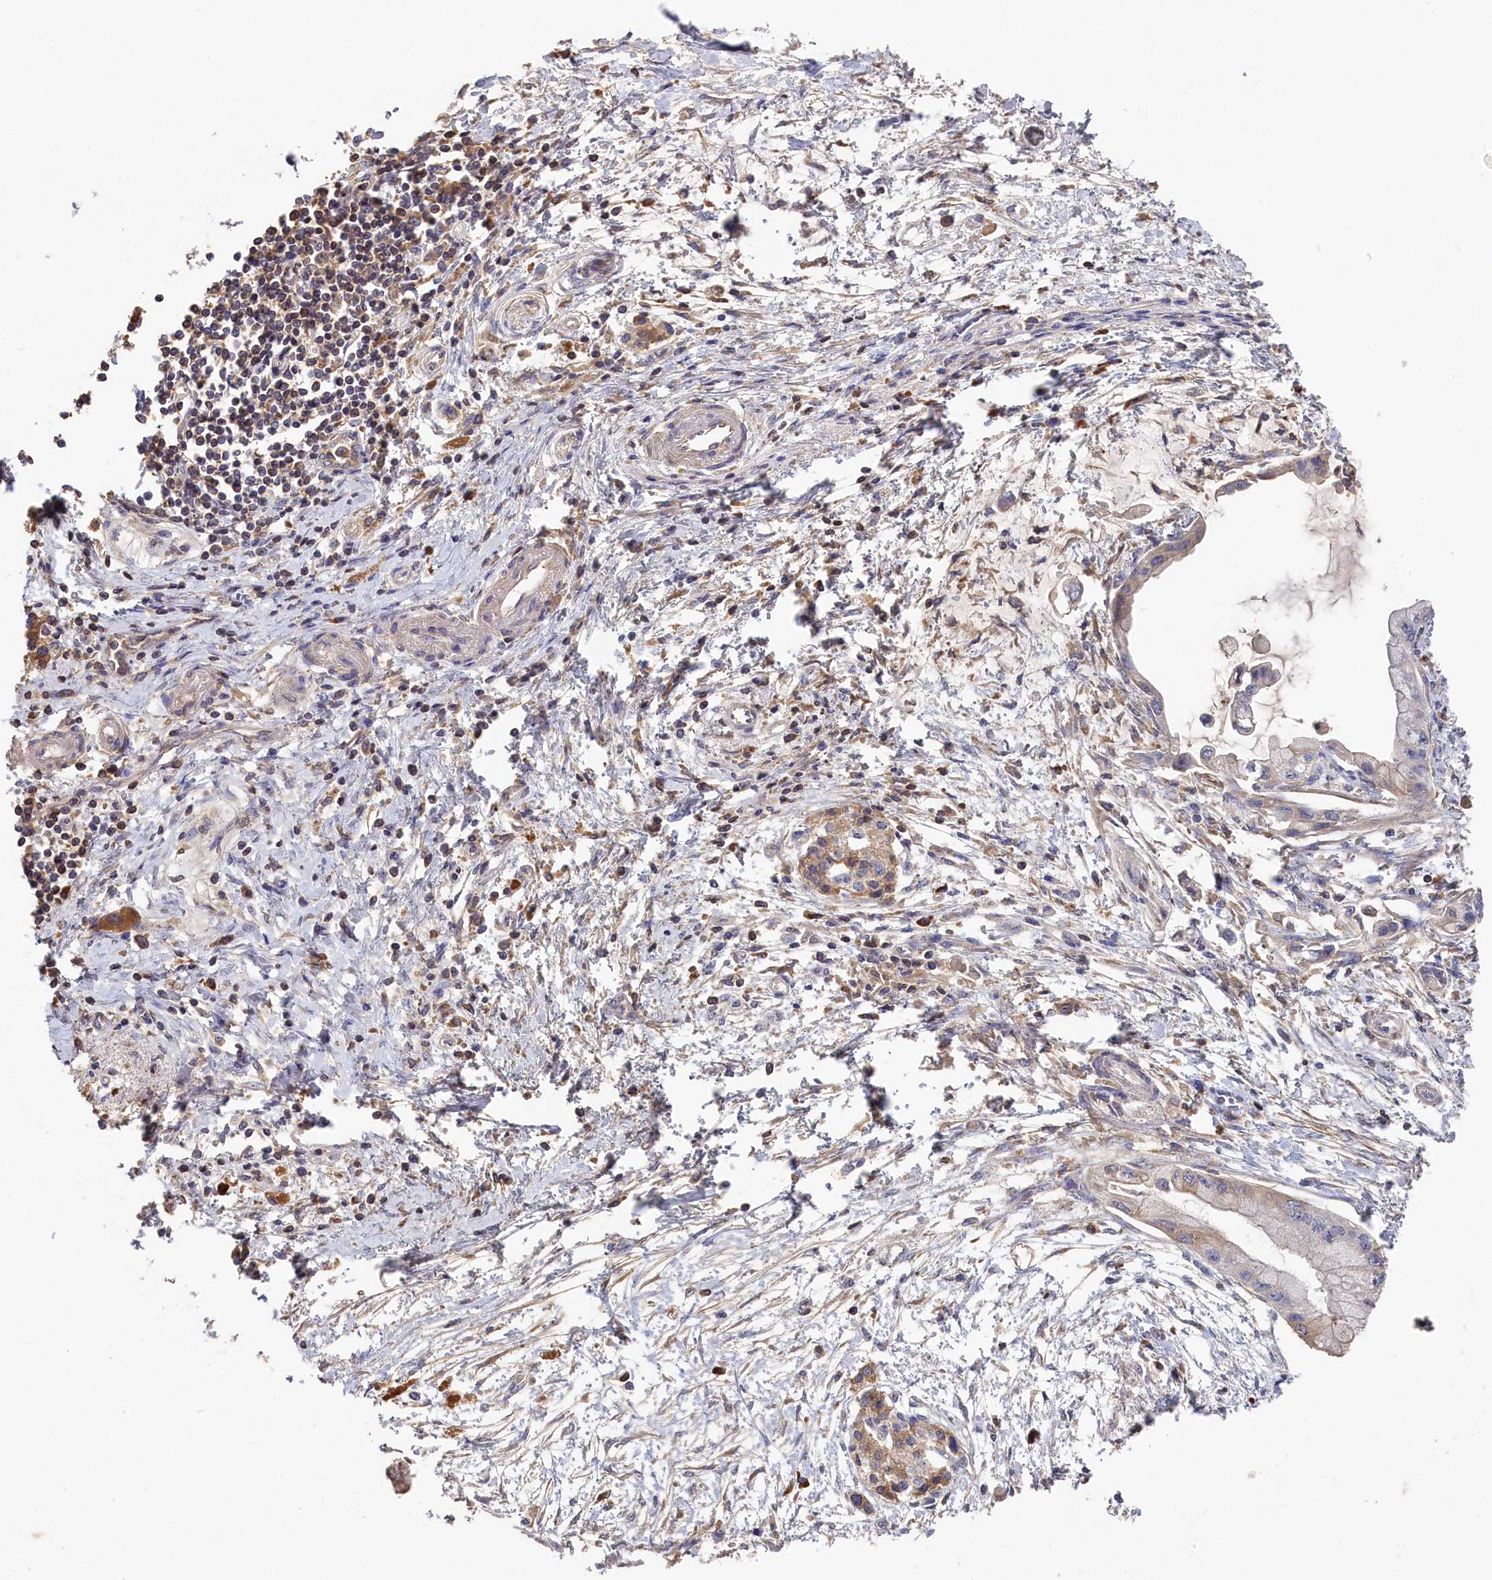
{"staining": {"intensity": "negative", "quantity": "none", "location": "none"}, "tissue": "pancreatic cancer", "cell_type": "Tumor cells", "image_type": "cancer", "snomed": [{"axis": "morphology", "description": "Adenocarcinoma, NOS"}, {"axis": "topography", "description": "Pancreas"}], "caption": "The immunohistochemistry micrograph has no significant expression in tumor cells of pancreatic cancer tissue.", "gene": "DHRS11", "patient": {"sex": "male", "age": 48}}